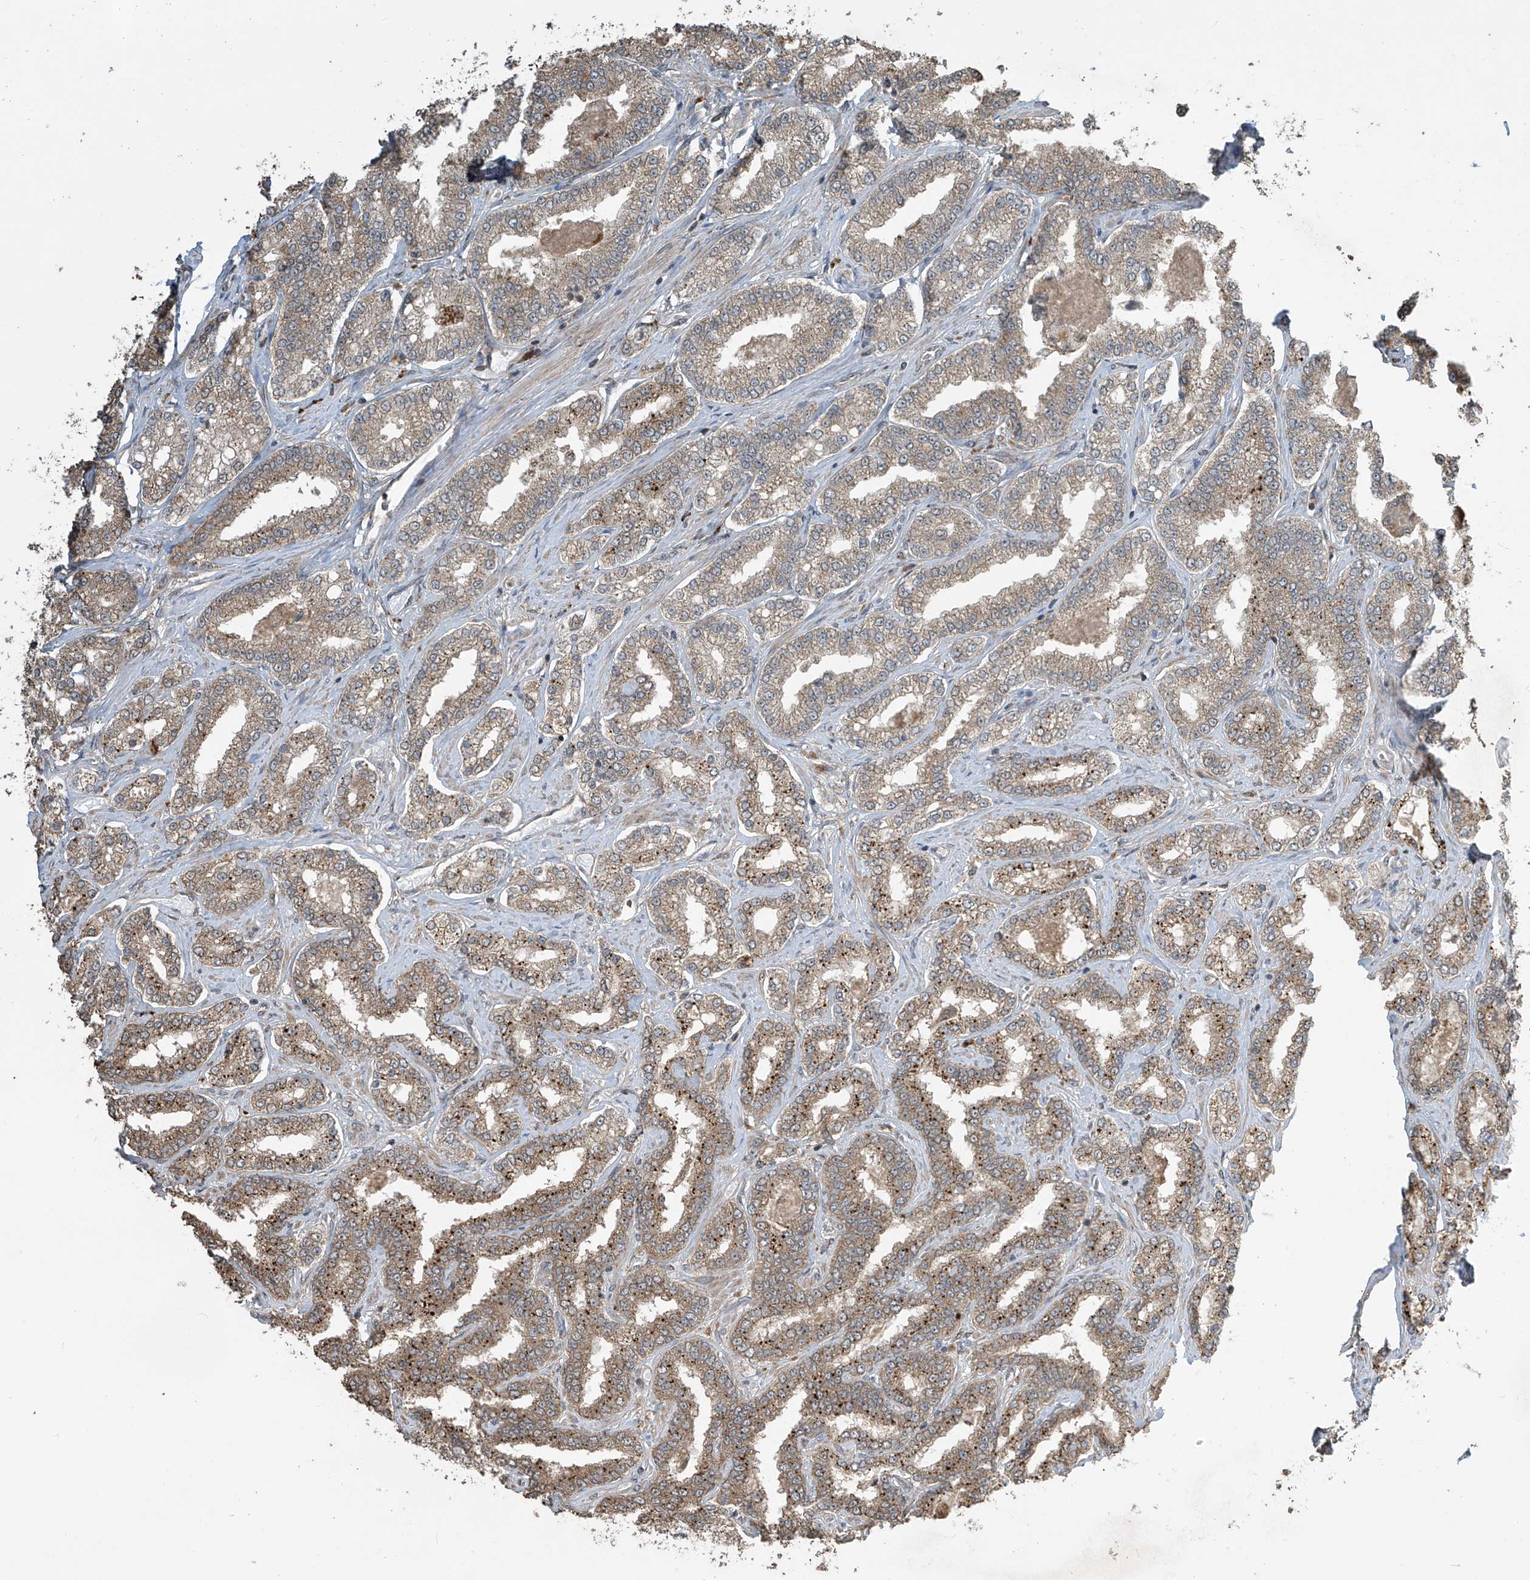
{"staining": {"intensity": "moderate", "quantity": ">75%", "location": "cytoplasmic/membranous"}, "tissue": "prostate cancer", "cell_type": "Tumor cells", "image_type": "cancer", "snomed": [{"axis": "morphology", "description": "Normal tissue, NOS"}, {"axis": "morphology", "description": "Adenocarcinoma, High grade"}, {"axis": "topography", "description": "Prostate"}], "caption": "High-magnification brightfield microscopy of prostate cancer stained with DAB (3,3'-diaminobenzidine) (brown) and counterstained with hematoxylin (blue). tumor cells exhibit moderate cytoplasmic/membranous expression is identified in about>75% of cells.", "gene": "SLFN14", "patient": {"sex": "male", "age": 83}}